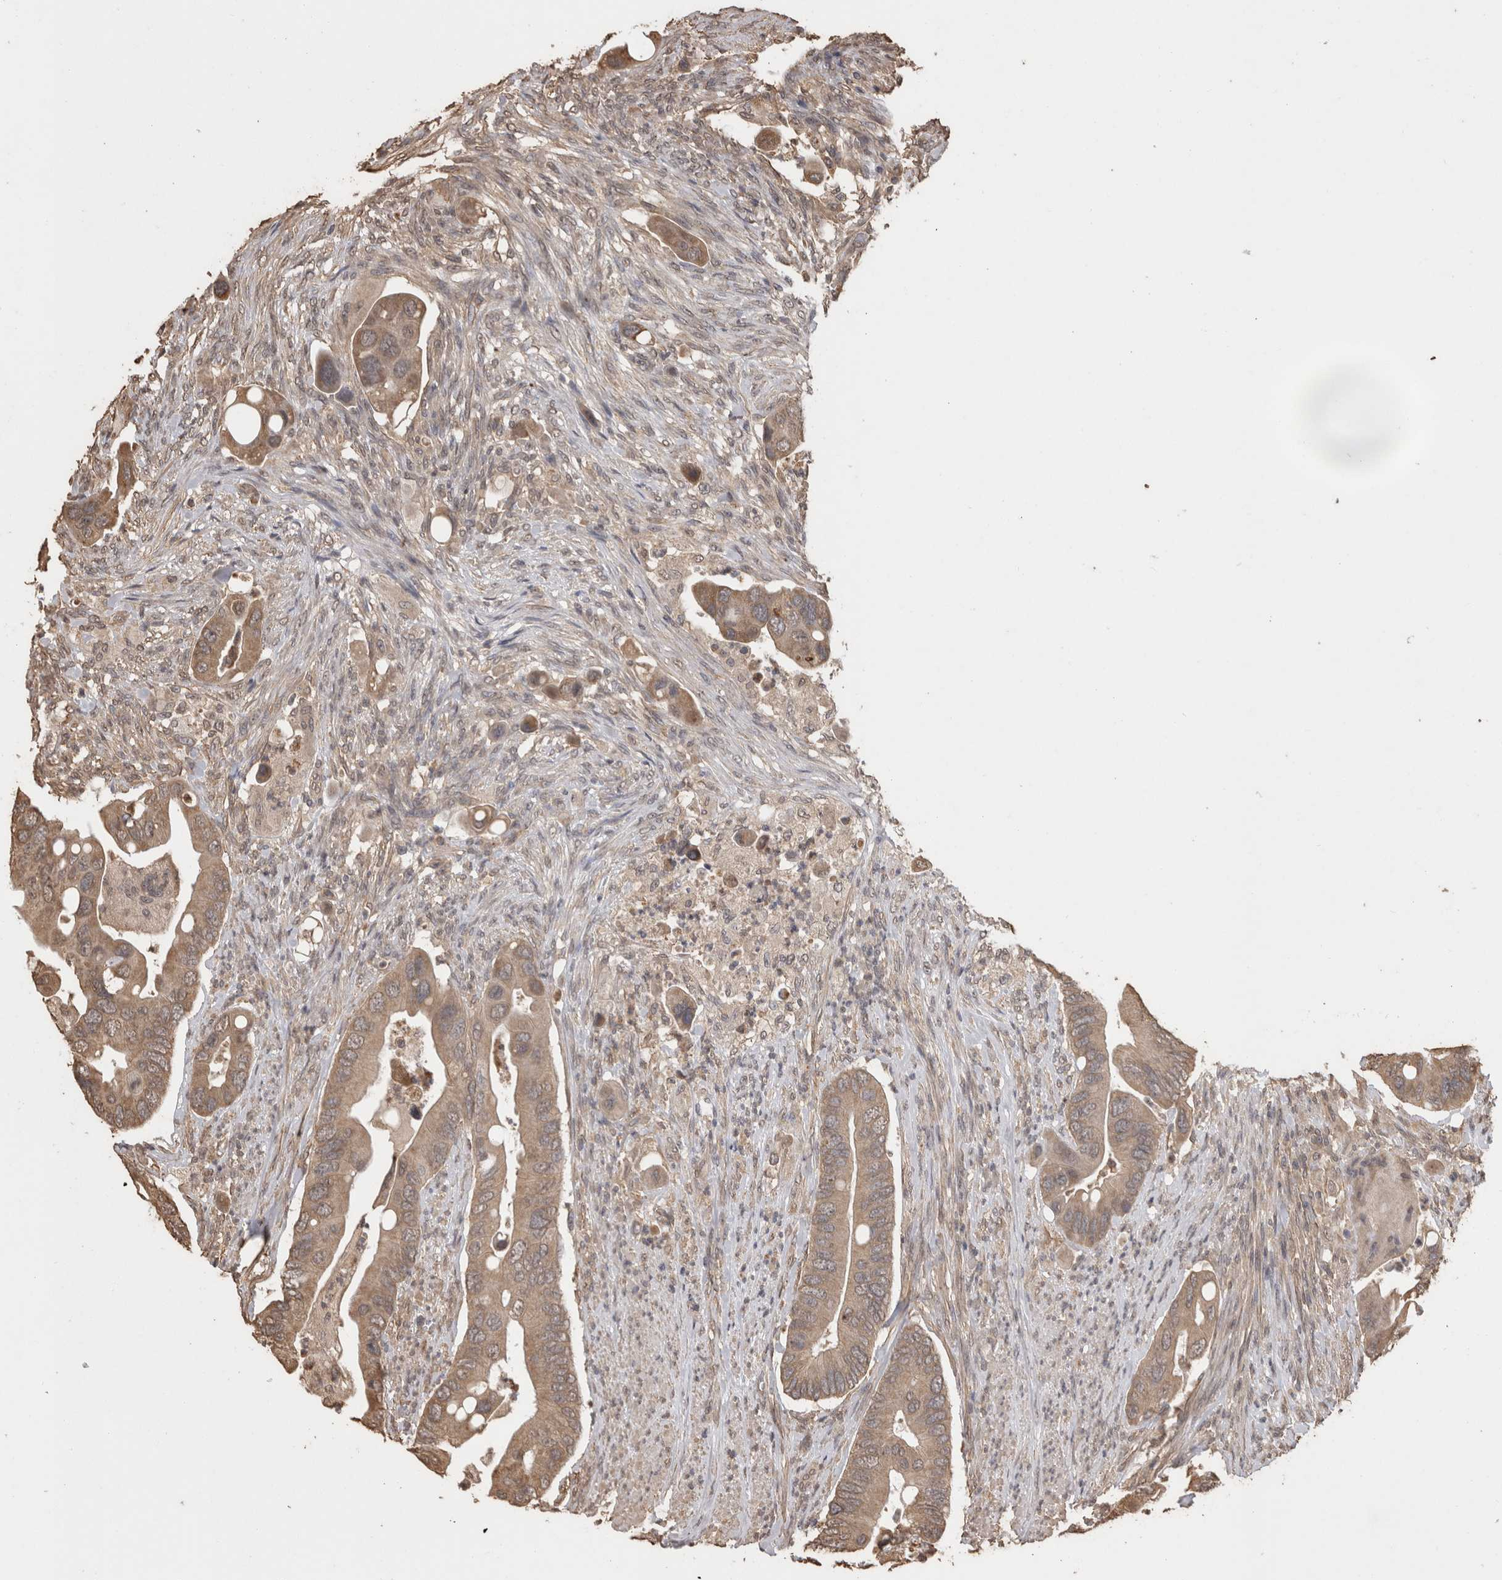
{"staining": {"intensity": "moderate", "quantity": ">75%", "location": "cytoplasmic/membranous"}, "tissue": "colorectal cancer", "cell_type": "Tumor cells", "image_type": "cancer", "snomed": [{"axis": "morphology", "description": "Adenocarcinoma, NOS"}, {"axis": "topography", "description": "Rectum"}], "caption": "This is an image of IHC staining of colorectal adenocarcinoma, which shows moderate positivity in the cytoplasmic/membranous of tumor cells.", "gene": "SOCS5", "patient": {"sex": "female", "age": 57}}